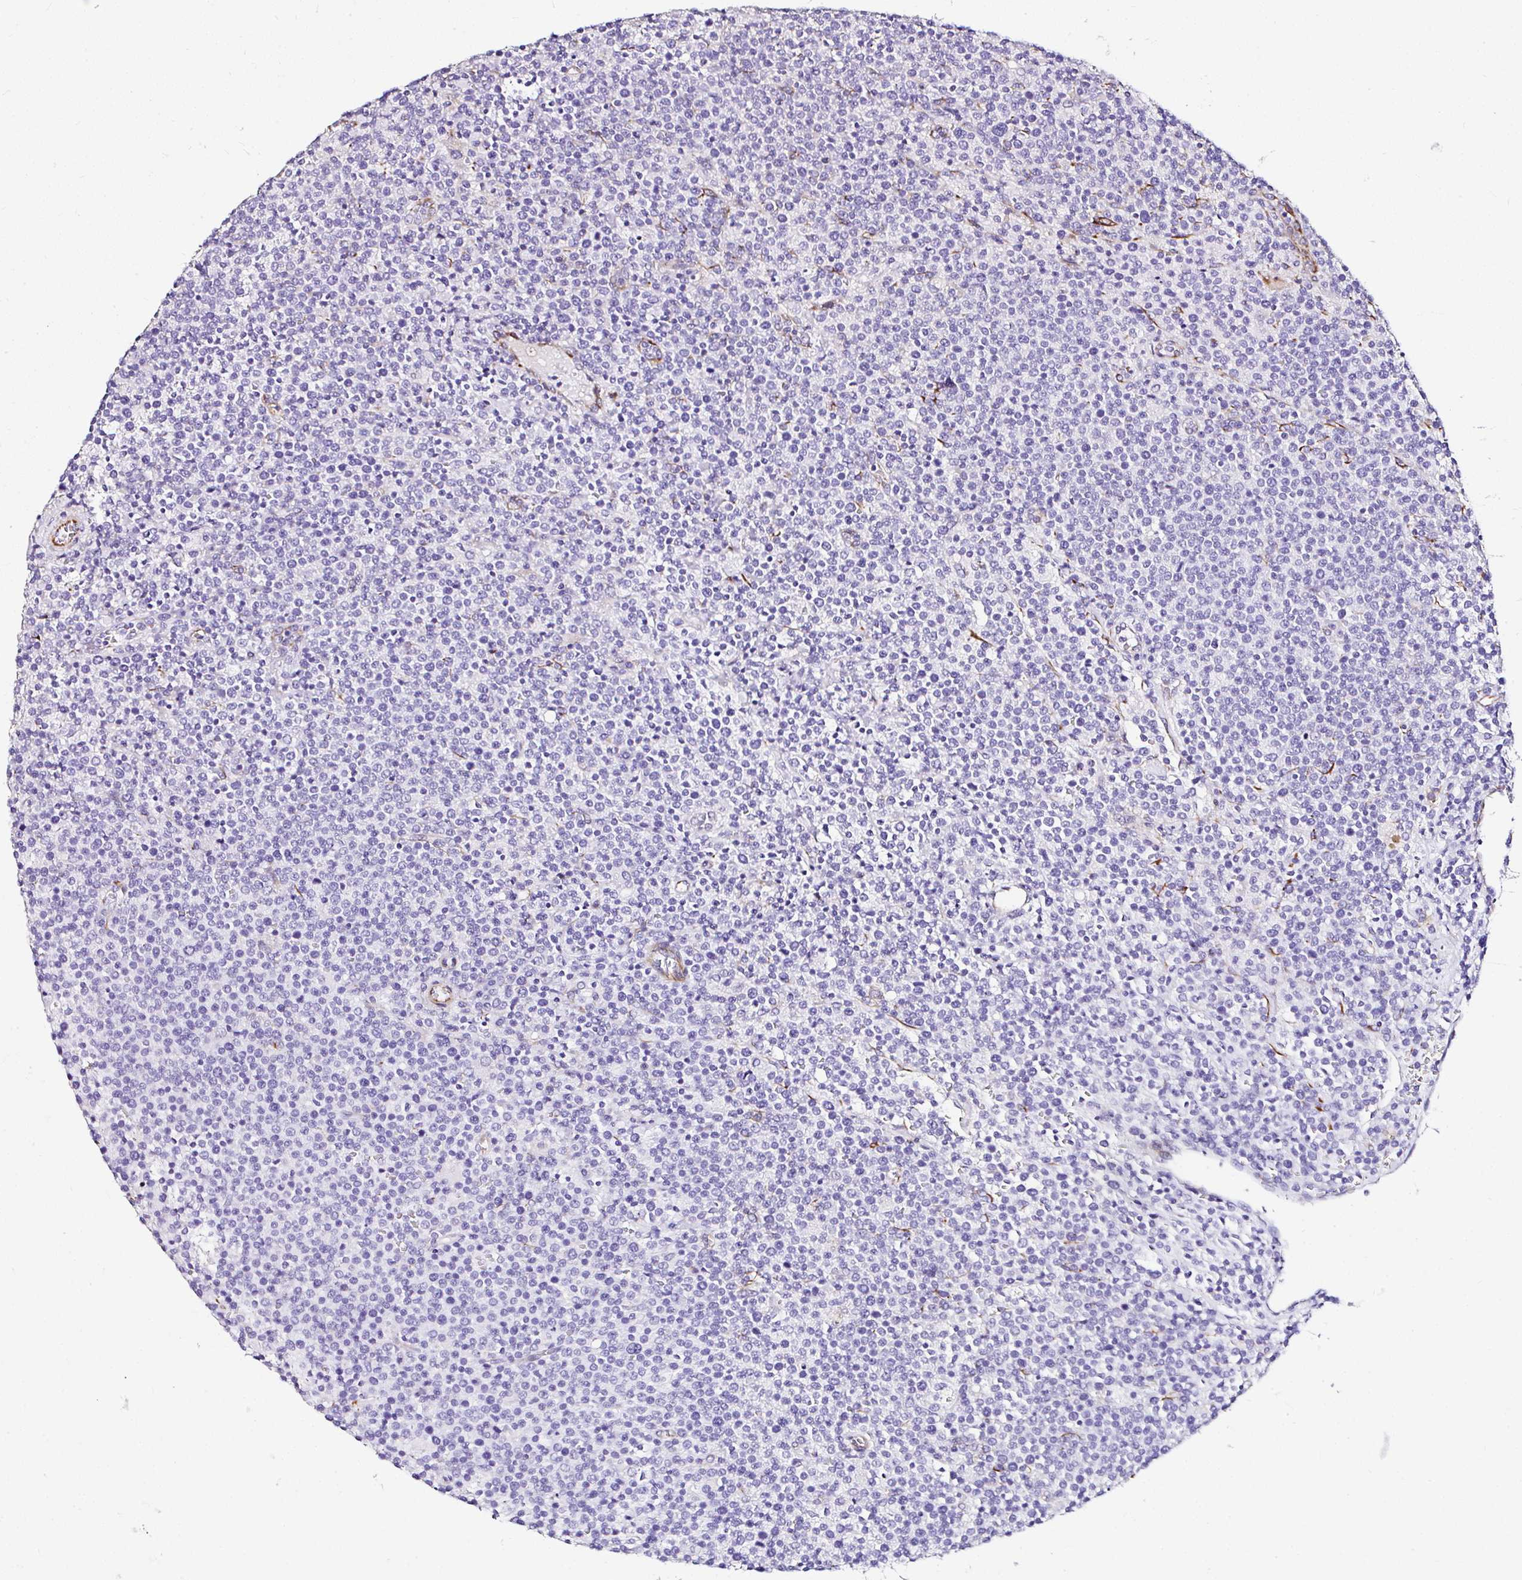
{"staining": {"intensity": "negative", "quantity": "none", "location": "none"}, "tissue": "lymphoma", "cell_type": "Tumor cells", "image_type": "cancer", "snomed": [{"axis": "morphology", "description": "Malignant lymphoma, non-Hodgkin's type, High grade"}, {"axis": "topography", "description": "Lymph node"}], "caption": "Immunohistochemical staining of human lymphoma exhibits no significant staining in tumor cells.", "gene": "DEPDC5", "patient": {"sex": "male", "age": 61}}